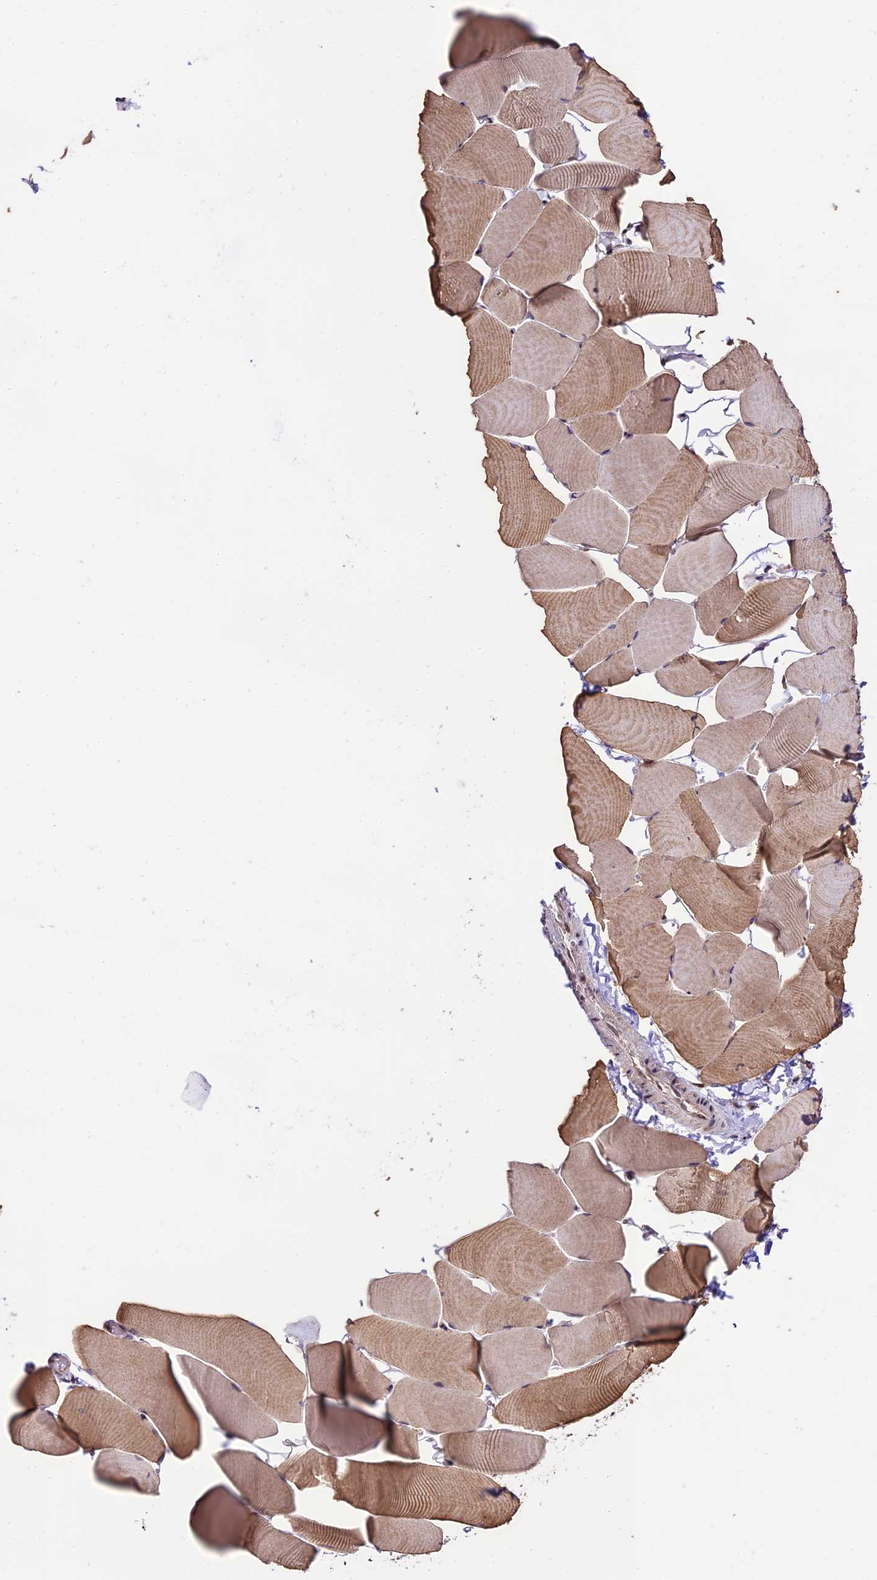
{"staining": {"intensity": "moderate", "quantity": "25%-75%", "location": "cytoplasmic/membranous"}, "tissue": "skeletal muscle", "cell_type": "Myocytes", "image_type": "normal", "snomed": [{"axis": "morphology", "description": "Normal tissue, NOS"}, {"axis": "topography", "description": "Skeletal muscle"}], "caption": "This image shows IHC staining of unremarkable skeletal muscle, with medium moderate cytoplasmic/membranous staining in about 25%-75% of myocytes.", "gene": "TRIM22", "patient": {"sex": "male", "age": 25}}